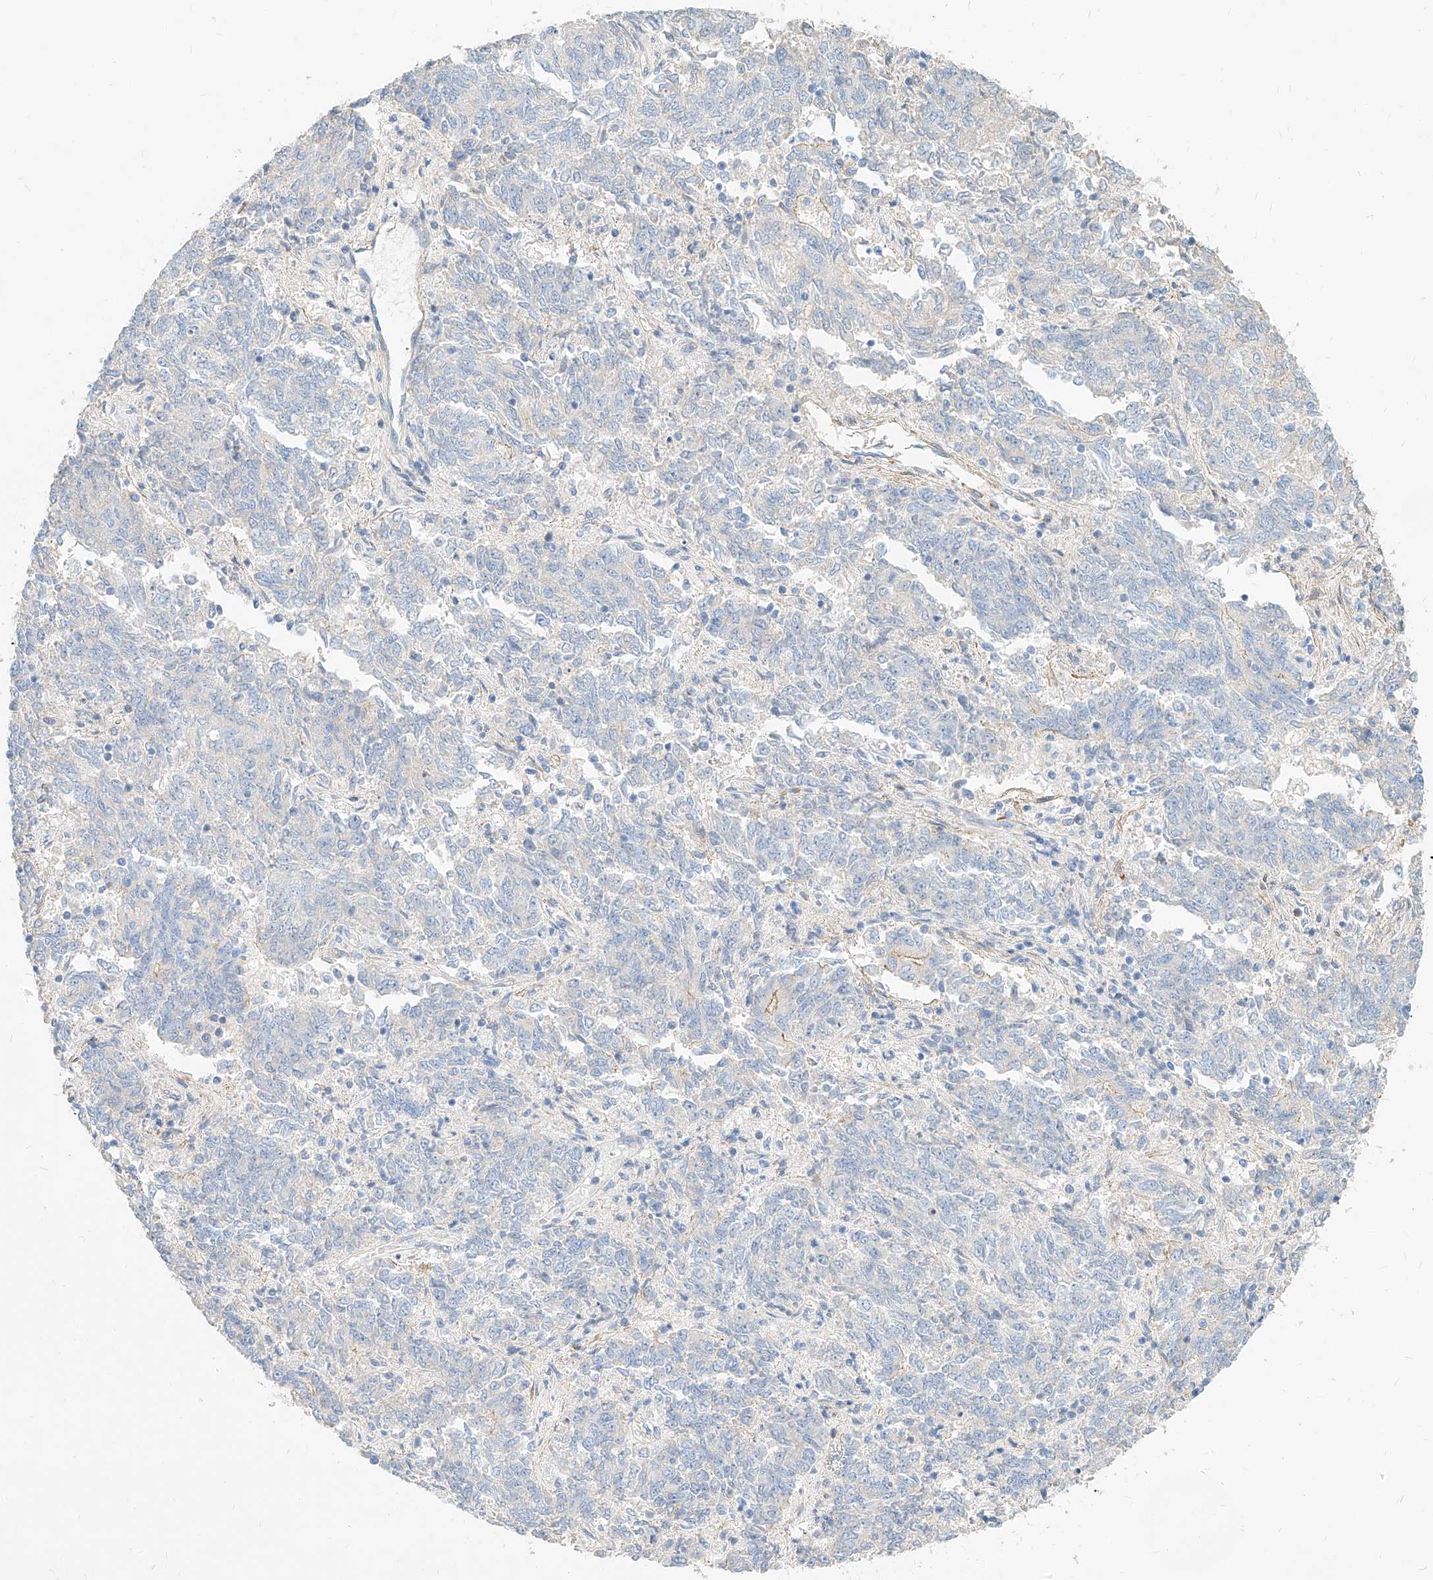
{"staining": {"intensity": "negative", "quantity": "none", "location": "none"}, "tissue": "endometrial cancer", "cell_type": "Tumor cells", "image_type": "cancer", "snomed": [{"axis": "morphology", "description": "Adenocarcinoma, NOS"}, {"axis": "topography", "description": "Endometrium"}], "caption": "A histopathology image of endometrial adenocarcinoma stained for a protein displays no brown staining in tumor cells.", "gene": "KCNH5", "patient": {"sex": "female", "age": 80}}